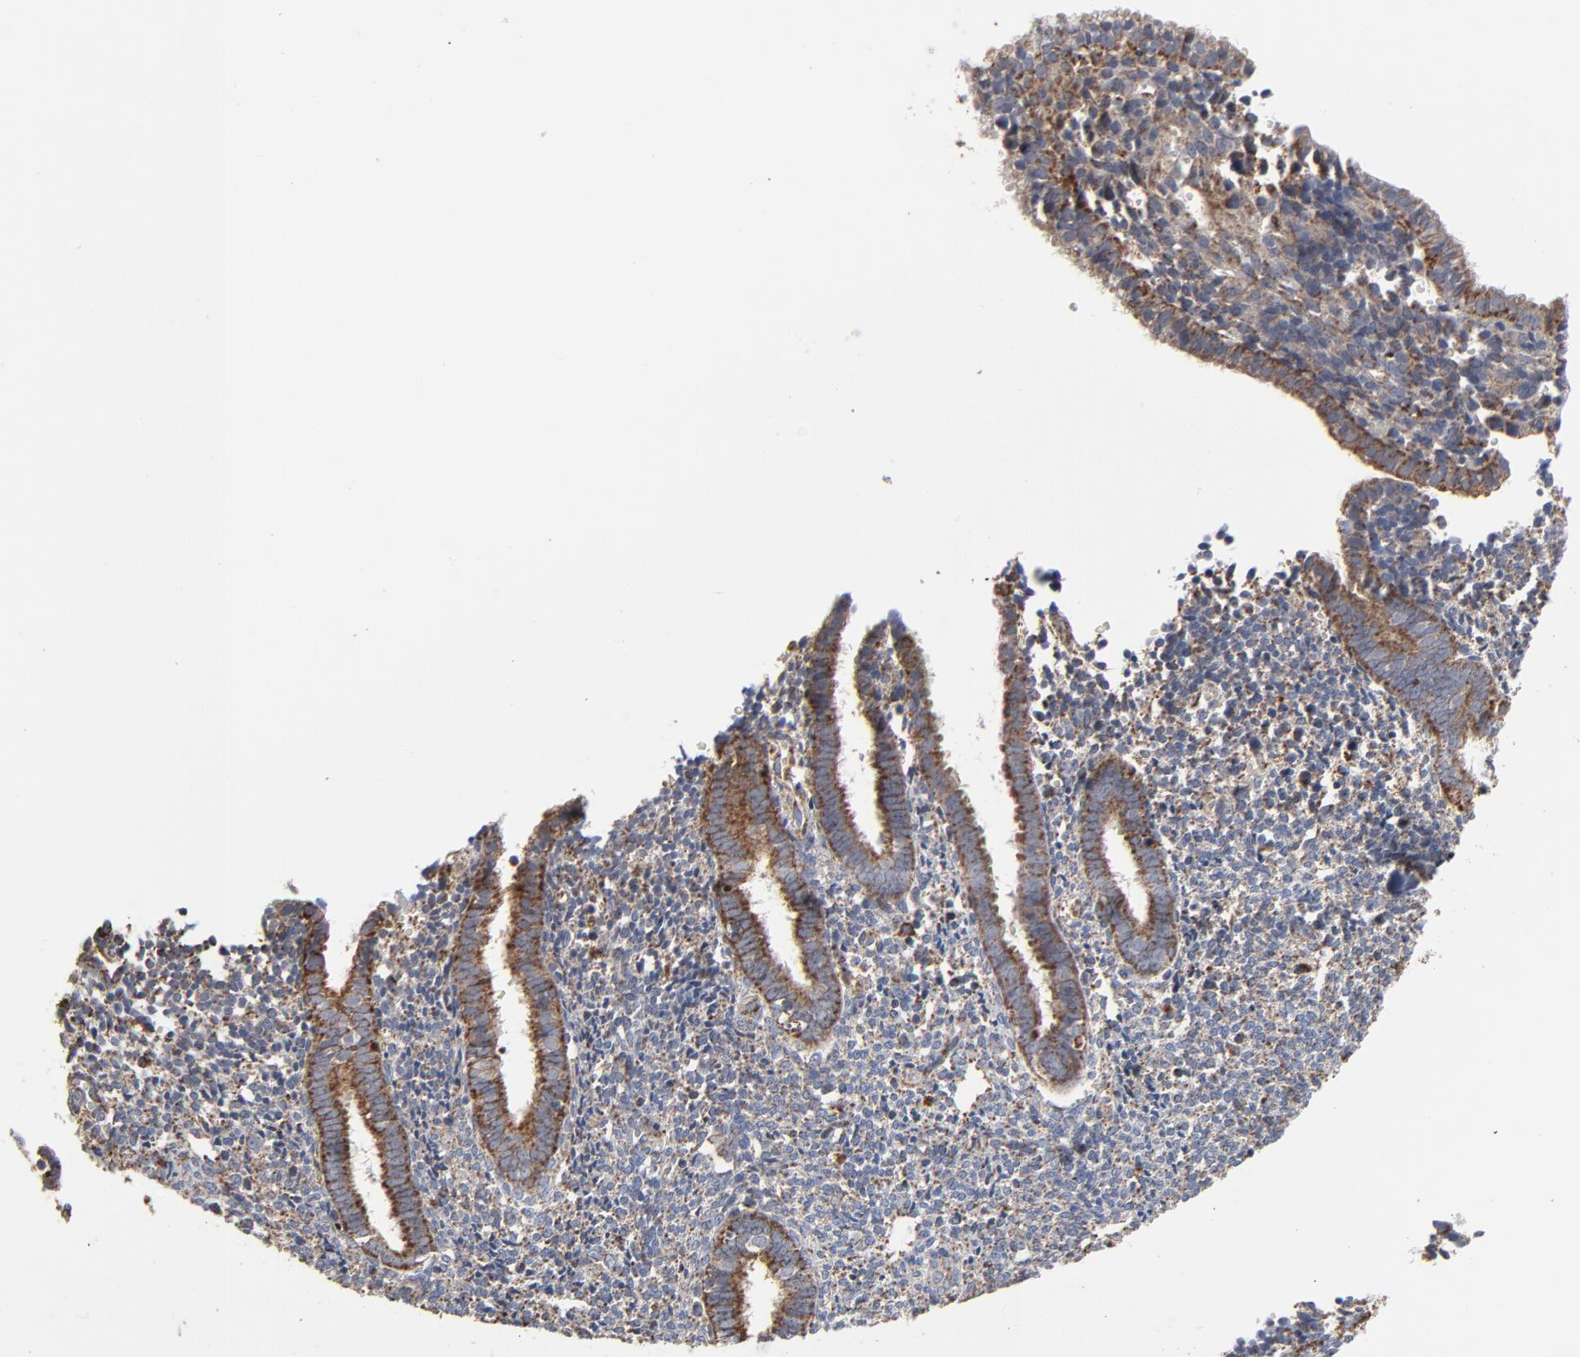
{"staining": {"intensity": "moderate", "quantity": ">75%", "location": "cytoplasmic/membranous"}, "tissue": "endometrium", "cell_type": "Cells in endometrial stroma", "image_type": "normal", "snomed": [{"axis": "morphology", "description": "Normal tissue, NOS"}, {"axis": "topography", "description": "Endometrium"}], "caption": "This is an image of IHC staining of normal endometrium, which shows moderate staining in the cytoplasmic/membranous of cells in endometrial stroma.", "gene": "UQCRC1", "patient": {"sex": "female", "age": 27}}